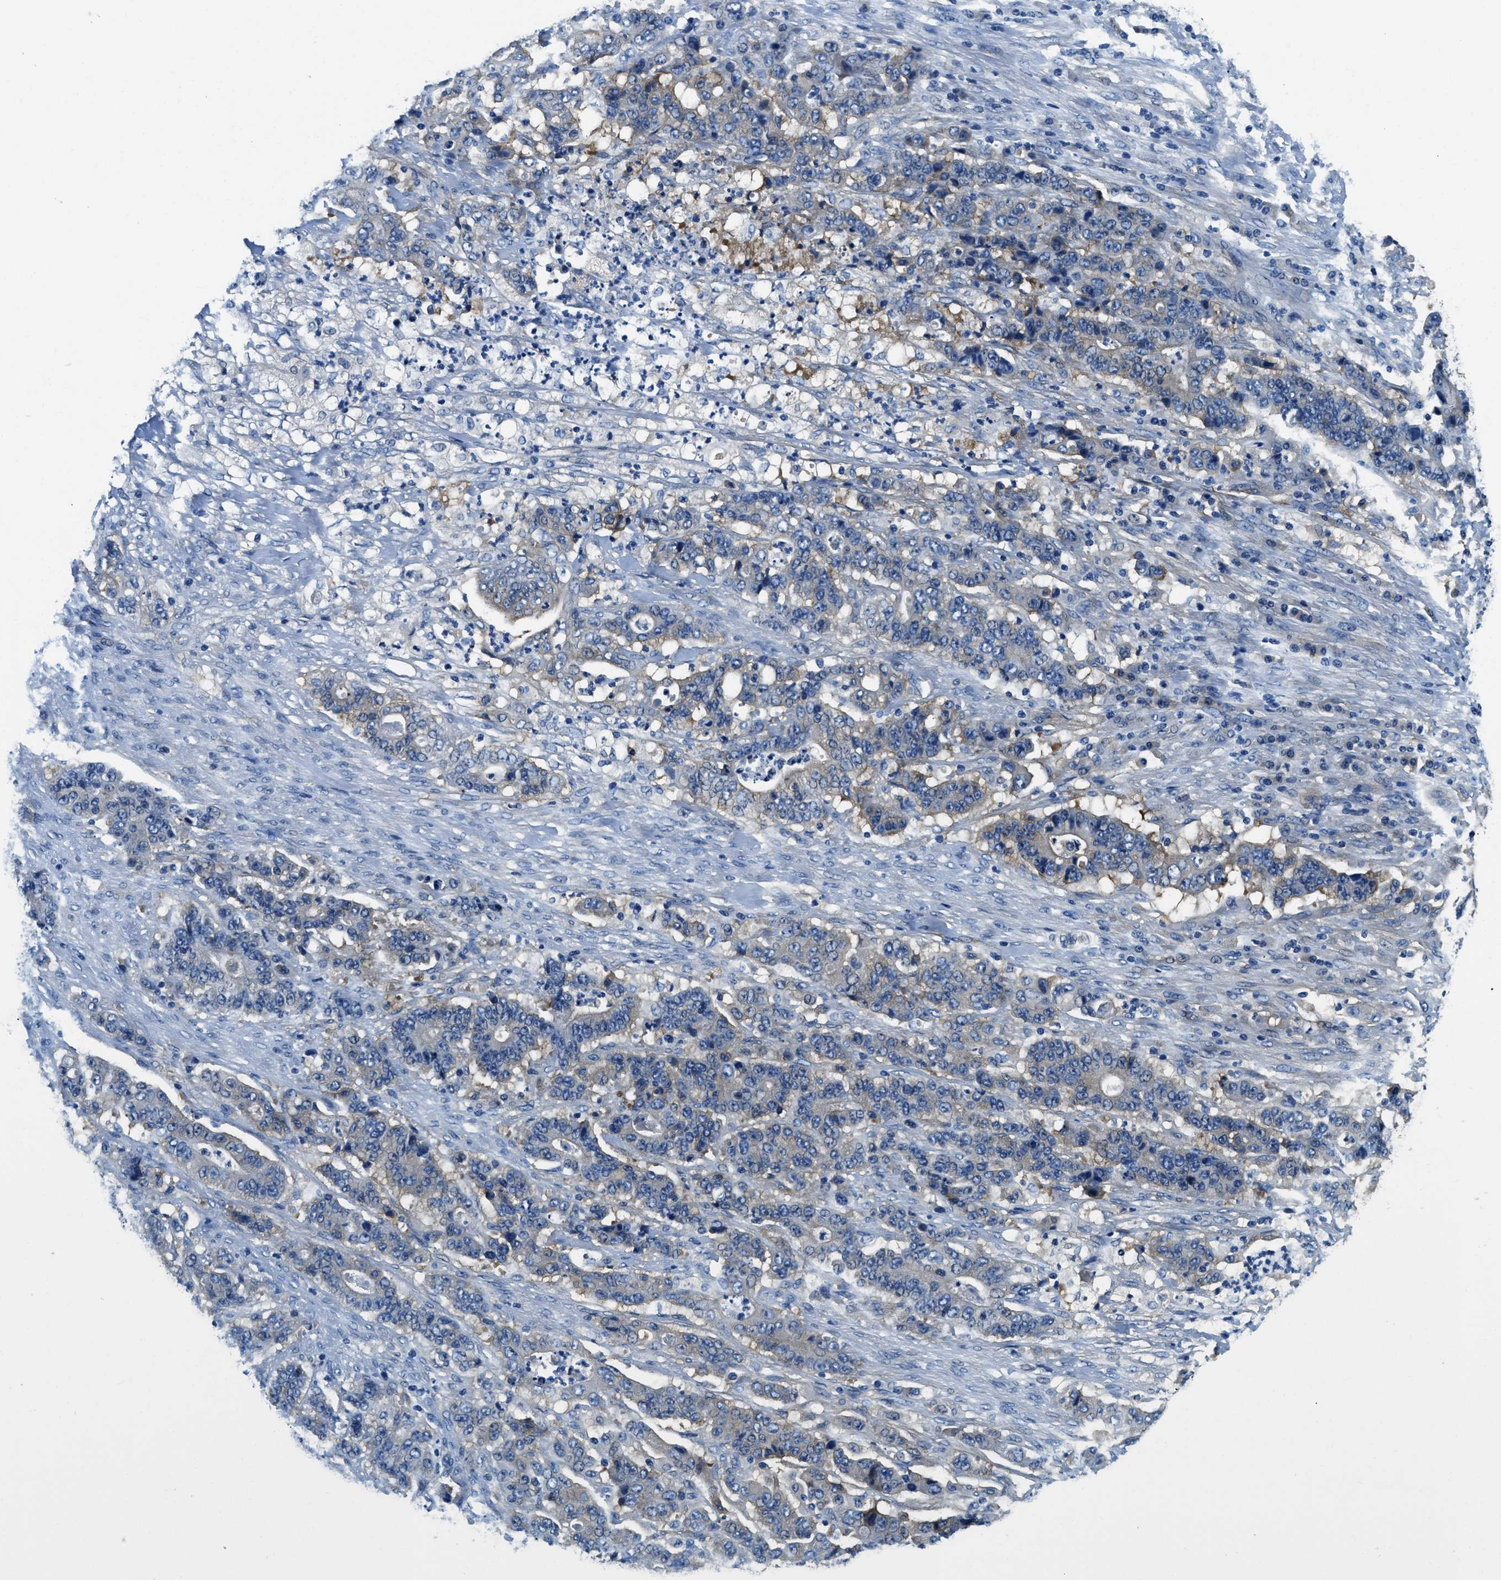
{"staining": {"intensity": "weak", "quantity": "<25%", "location": "cytoplasmic/membranous"}, "tissue": "stomach cancer", "cell_type": "Tumor cells", "image_type": "cancer", "snomed": [{"axis": "morphology", "description": "Adenocarcinoma, NOS"}, {"axis": "topography", "description": "Stomach"}], "caption": "Stomach adenocarcinoma was stained to show a protein in brown. There is no significant expression in tumor cells.", "gene": "TWF1", "patient": {"sex": "female", "age": 73}}